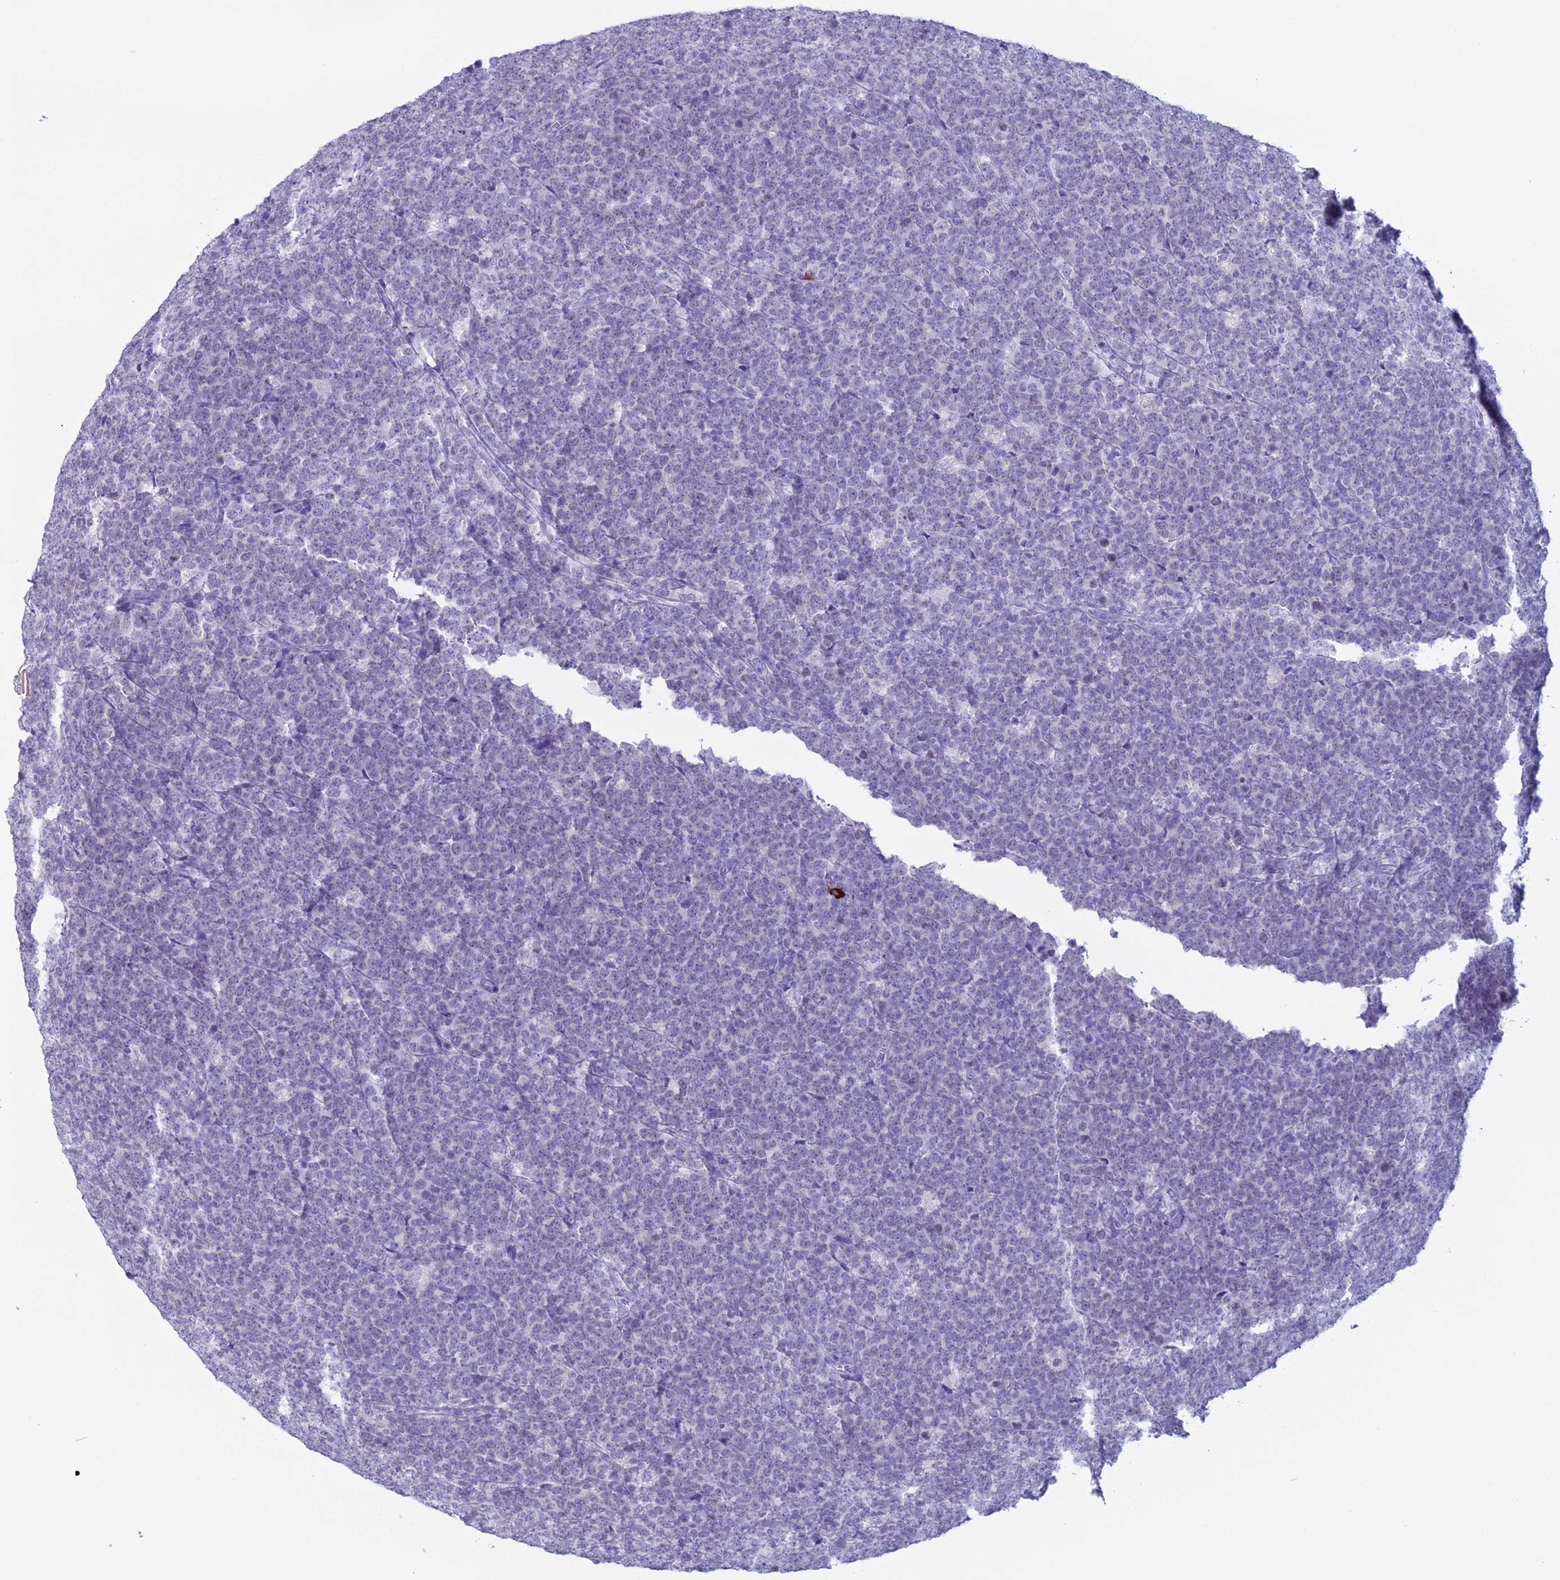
{"staining": {"intensity": "negative", "quantity": "none", "location": "none"}, "tissue": "lymphoma", "cell_type": "Tumor cells", "image_type": "cancer", "snomed": [{"axis": "morphology", "description": "Malignant lymphoma, non-Hodgkin's type, High grade"}, {"axis": "topography", "description": "Small intestine"}], "caption": "The image demonstrates no staining of tumor cells in malignant lymphoma, non-Hodgkin's type (high-grade).", "gene": "MZB1", "patient": {"sex": "male", "age": 8}}